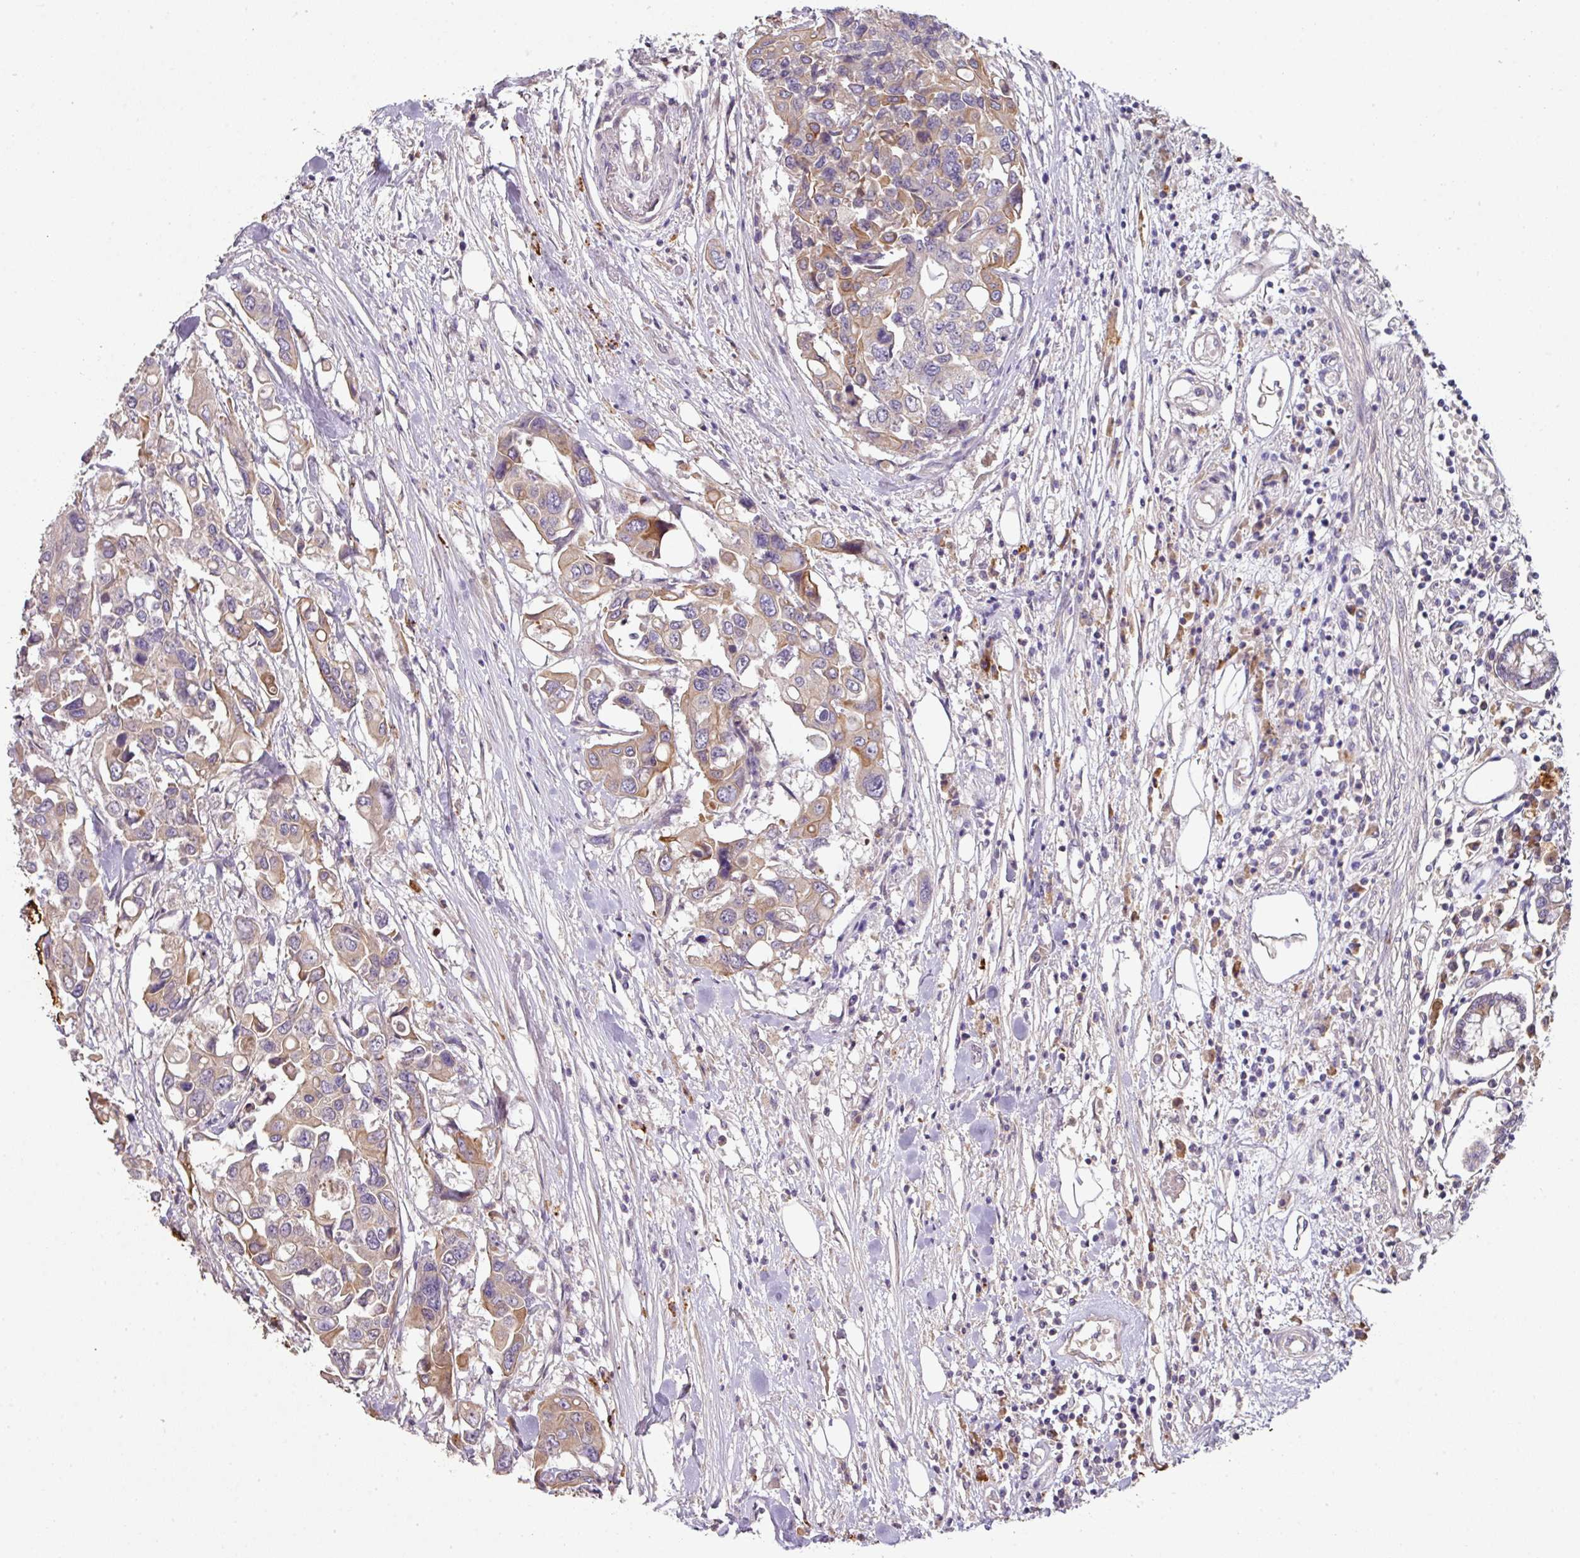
{"staining": {"intensity": "weak", "quantity": "25%-75%", "location": "cytoplasmic/membranous"}, "tissue": "colorectal cancer", "cell_type": "Tumor cells", "image_type": "cancer", "snomed": [{"axis": "morphology", "description": "Adenocarcinoma, NOS"}, {"axis": "topography", "description": "Colon"}], "caption": "Immunohistochemical staining of human colorectal cancer (adenocarcinoma) reveals low levels of weak cytoplasmic/membranous staining in approximately 25%-75% of tumor cells. The protein of interest is shown in brown color, while the nuclei are stained blue.", "gene": "ZNF266", "patient": {"sex": "male", "age": 77}}